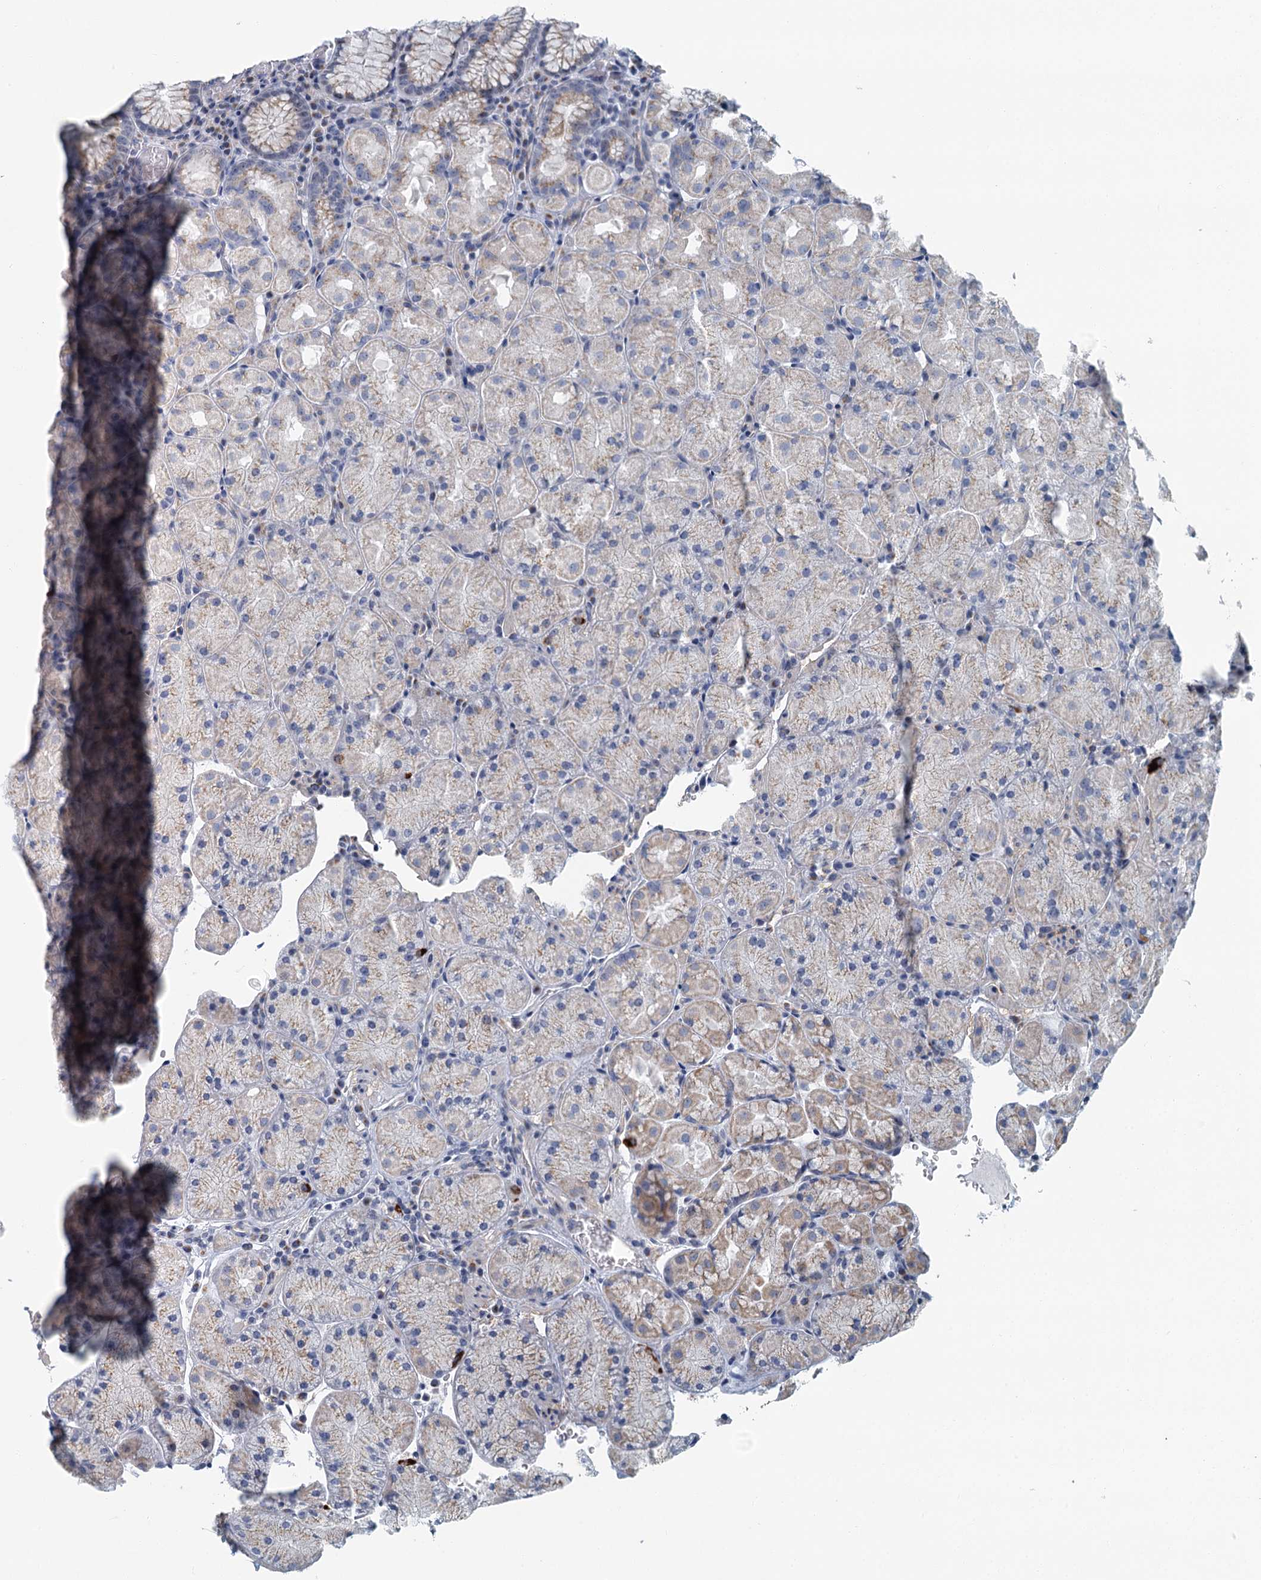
{"staining": {"intensity": "moderate", "quantity": "25%-75%", "location": "cytoplasmic/membranous"}, "tissue": "stomach", "cell_type": "Glandular cells", "image_type": "normal", "snomed": [{"axis": "morphology", "description": "Normal tissue, NOS"}, {"axis": "topography", "description": "Stomach, upper"}, {"axis": "topography", "description": "Stomach, lower"}], "caption": "High-magnification brightfield microscopy of normal stomach stained with DAB (brown) and counterstained with hematoxylin (blue). glandular cells exhibit moderate cytoplasmic/membranous staining is present in about25%-75% of cells. (Stains: DAB in brown, nuclei in blue, Microscopy: brightfield microscopy at high magnification).", "gene": "ZNF527", "patient": {"sex": "male", "age": 80}}